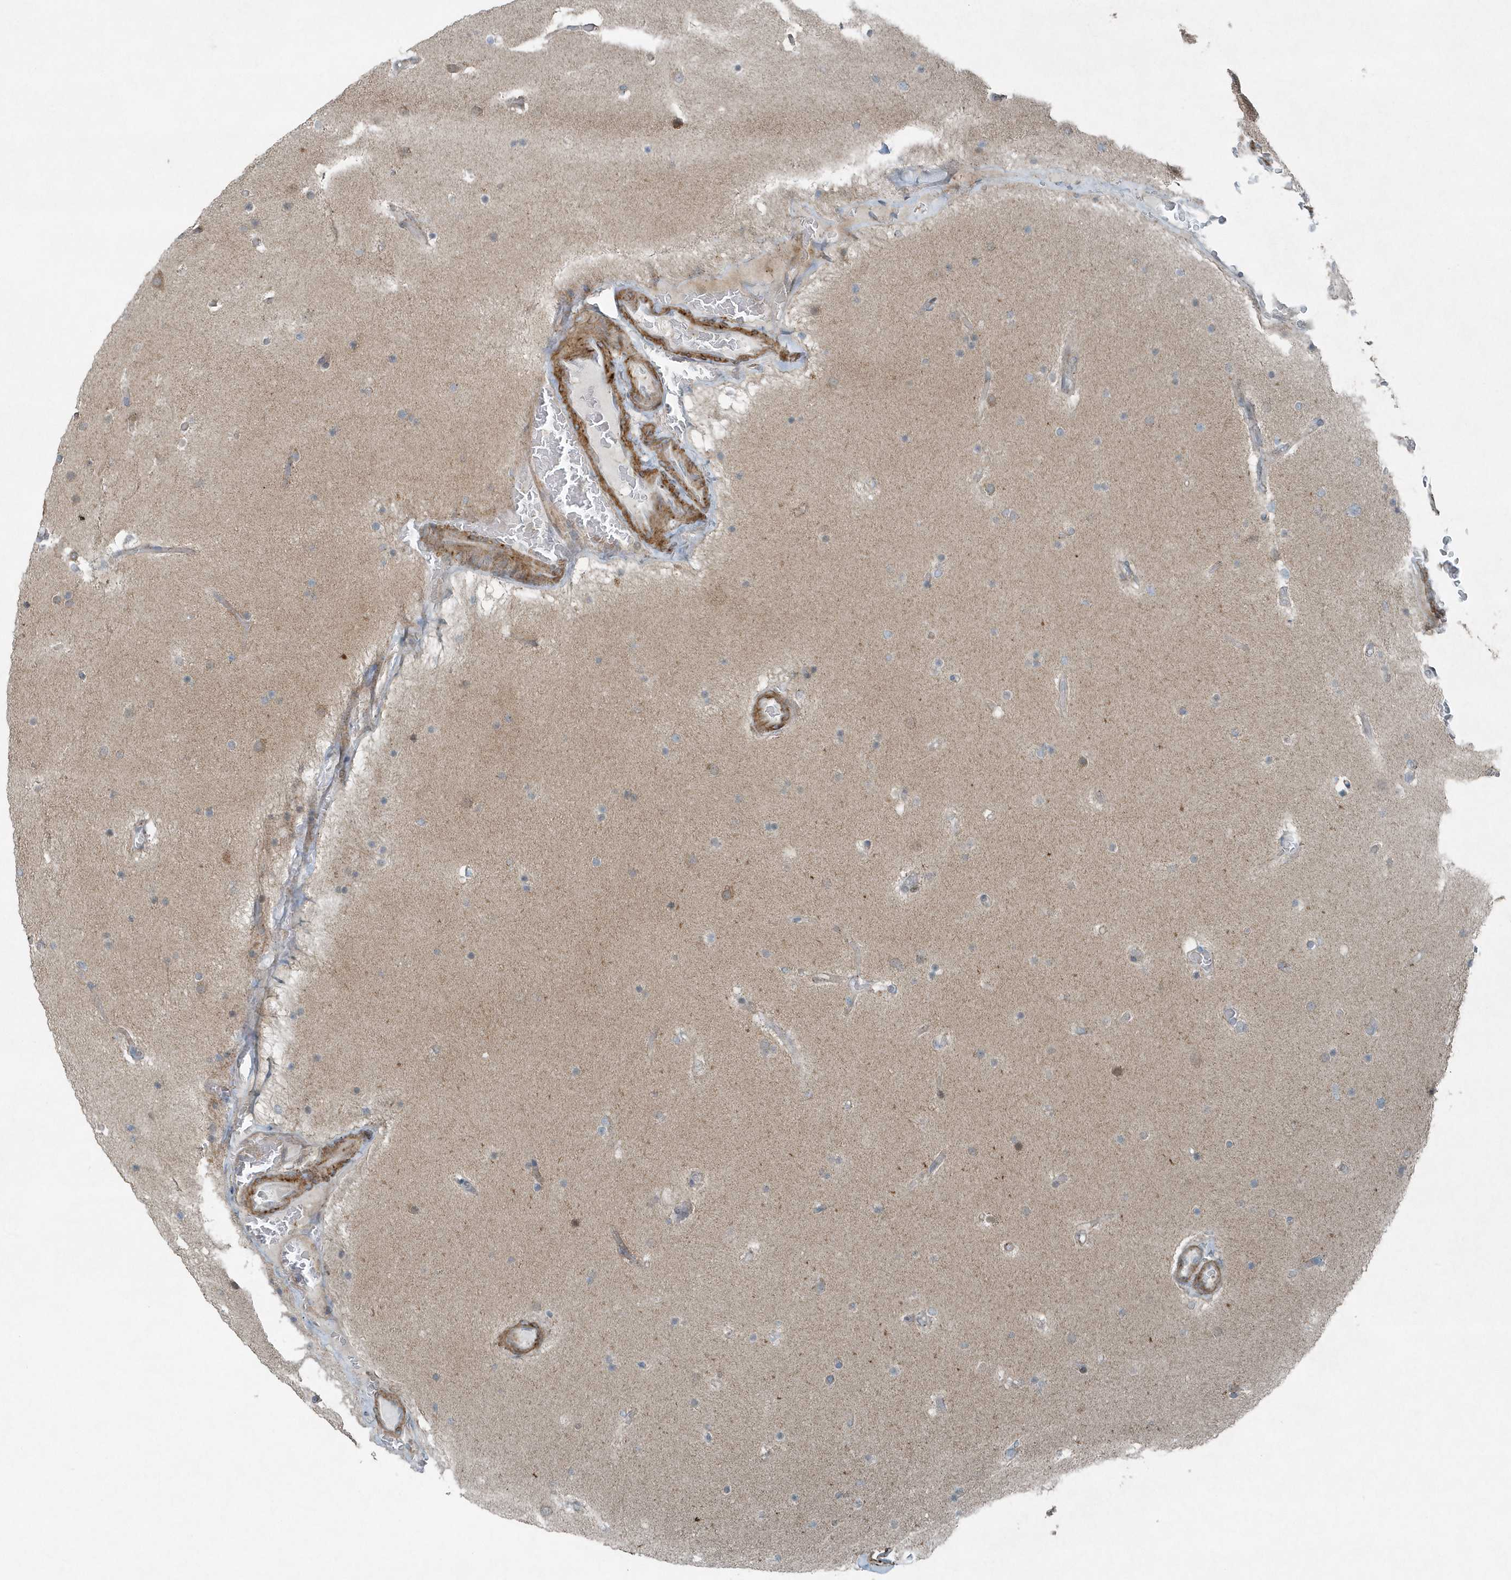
{"staining": {"intensity": "negative", "quantity": "none", "location": "none"}, "tissue": "glioma", "cell_type": "Tumor cells", "image_type": "cancer", "snomed": [{"axis": "morphology", "description": "Glioma, malignant, High grade"}, {"axis": "topography", "description": "Cerebral cortex"}], "caption": "Immunohistochemistry (IHC) micrograph of human glioma stained for a protein (brown), which shows no expression in tumor cells. Brightfield microscopy of IHC stained with DAB (3,3'-diaminobenzidine) (brown) and hematoxylin (blue), captured at high magnification.", "gene": "GCC2", "patient": {"sex": "female", "age": 36}}